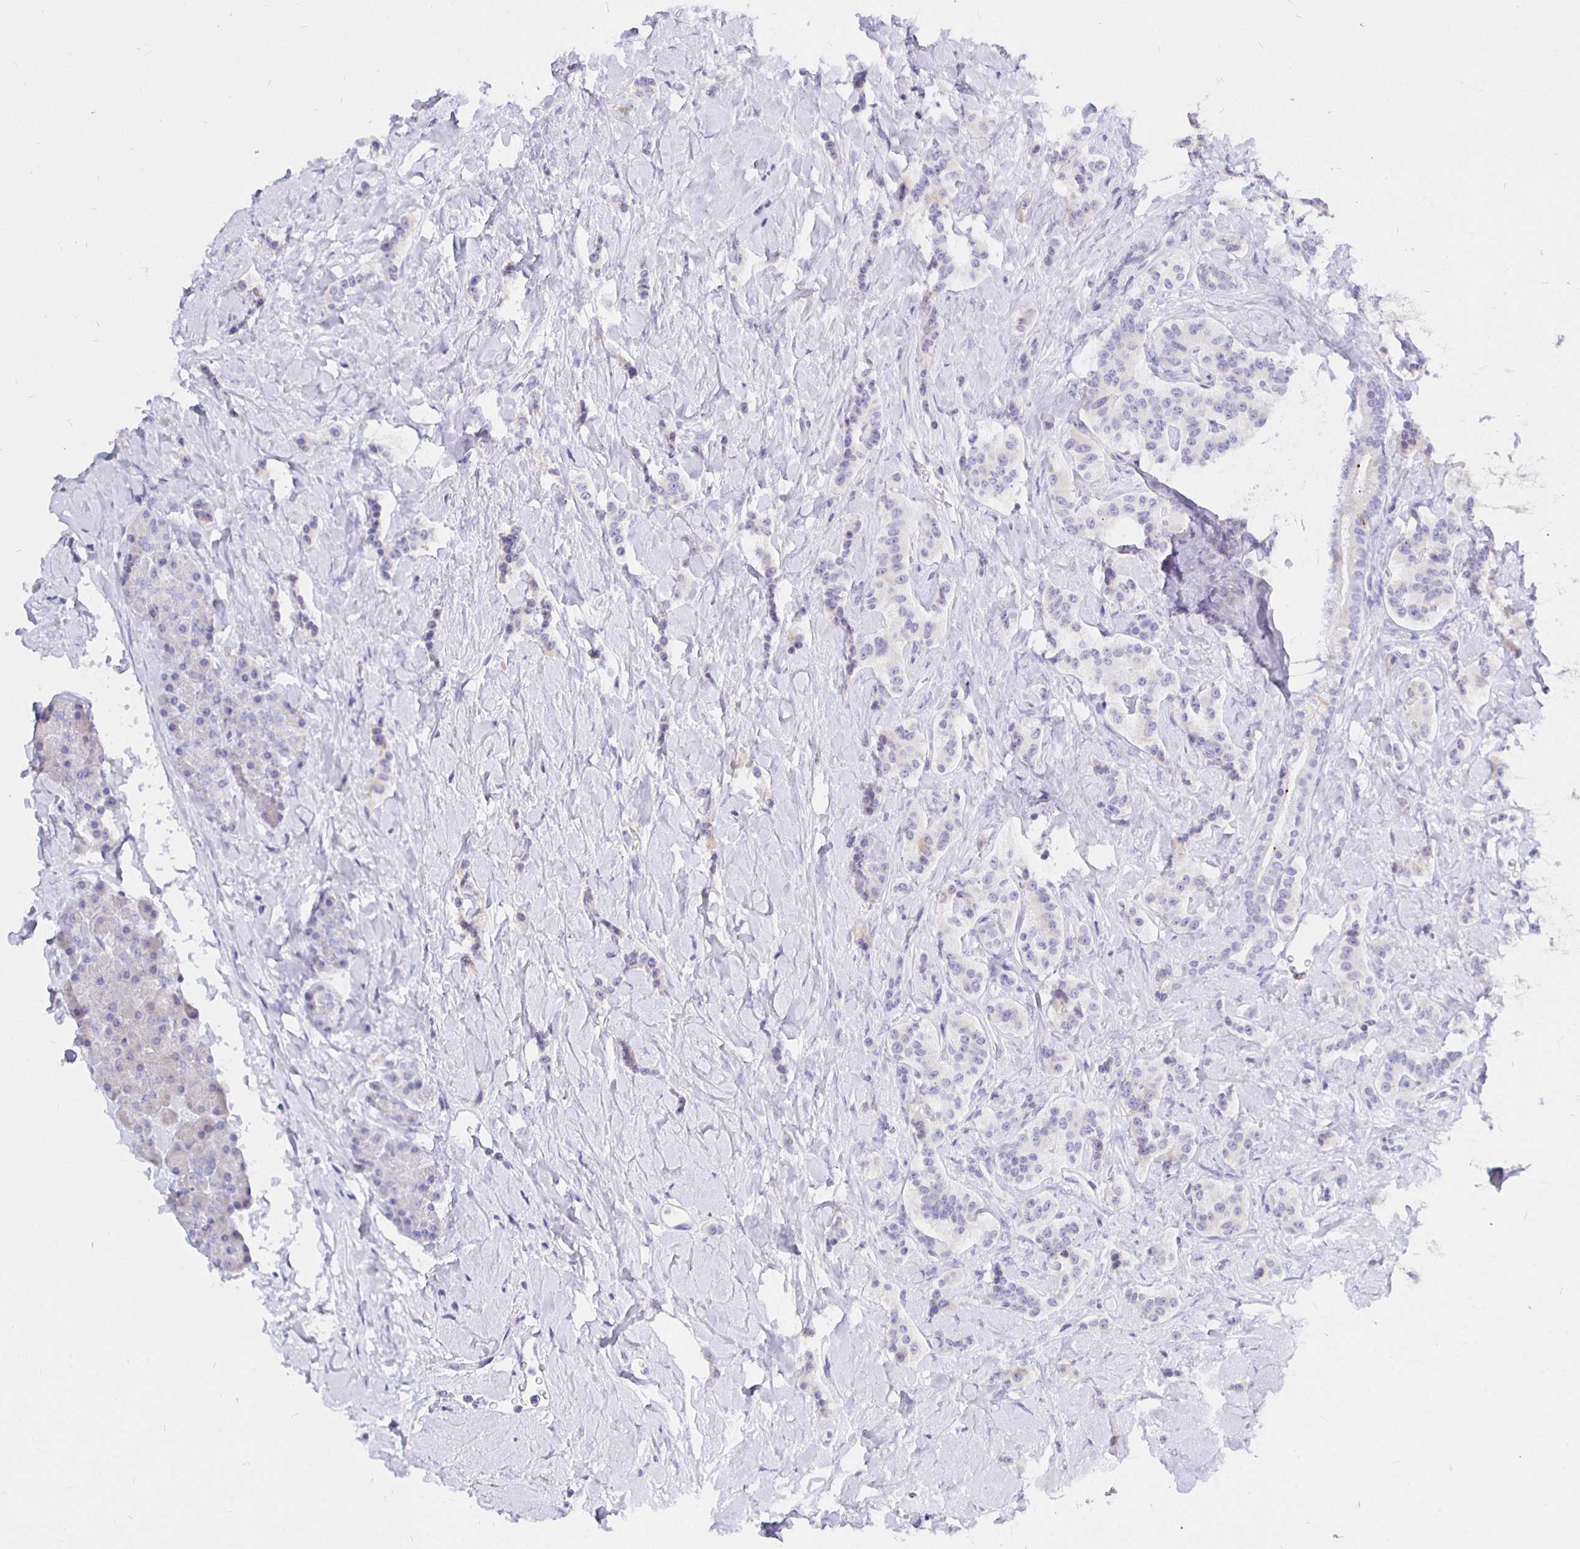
{"staining": {"intensity": "negative", "quantity": "none", "location": "none"}, "tissue": "carcinoid", "cell_type": "Tumor cells", "image_type": "cancer", "snomed": [{"axis": "morphology", "description": "Normal tissue, NOS"}, {"axis": "morphology", "description": "Carcinoid, malignant, NOS"}, {"axis": "topography", "description": "Pancreas"}], "caption": "Tumor cells show no significant protein positivity in carcinoid. (Stains: DAB IHC with hematoxylin counter stain, Microscopy: brightfield microscopy at high magnification).", "gene": "UMOD", "patient": {"sex": "male", "age": 36}}